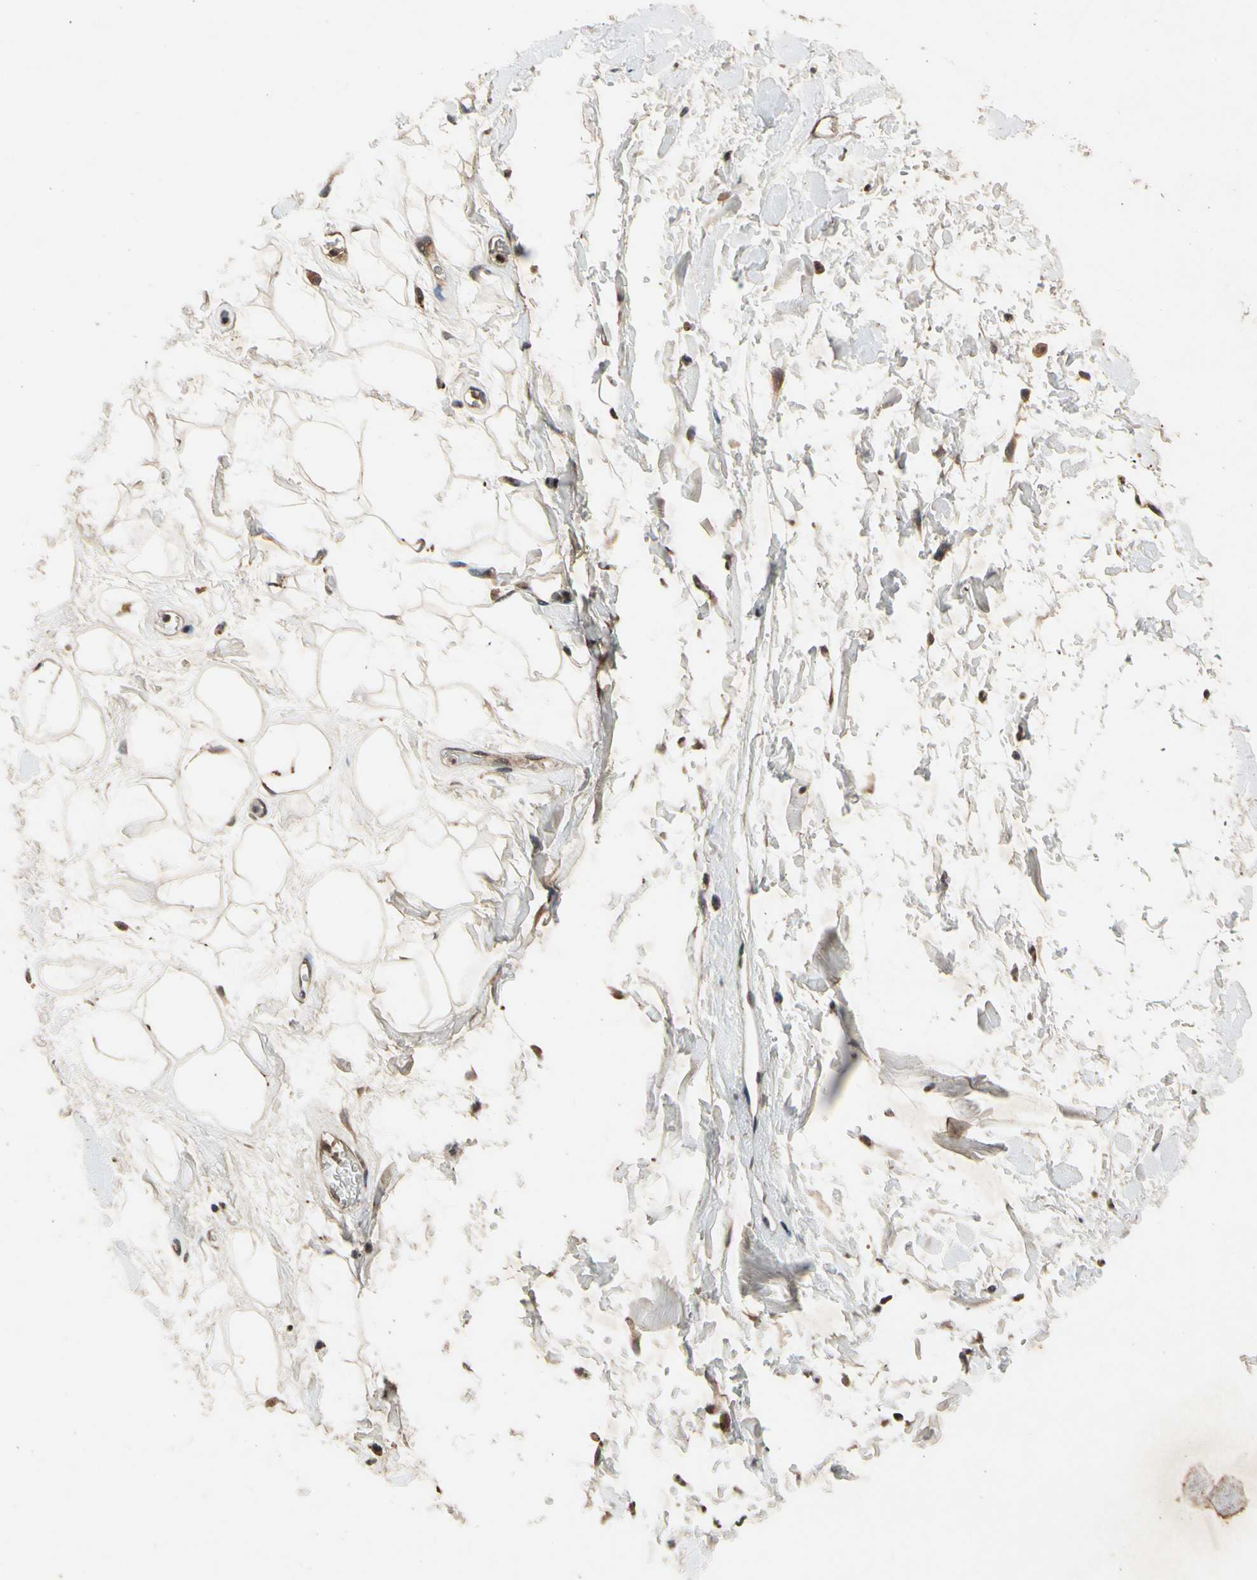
{"staining": {"intensity": "moderate", "quantity": "25%-75%", "location": "cytoplasmic/membranous"}, "tissue": "adipose tissue", "cell_type": "Adipocytes", "image_type": "normal", "snomed": [{"axis": "morphology", "description": "Normal tissue, NOS"}, {"axis": "topography", "description": "Soft tissue"}], "caption": "Immunohistochemistry of benign adipose tissue demonstrates medium levels of moderate cytoplasmic/membranous expression in about 25%-75% of adipocytes. (Brightfield microscopy of DAB IHC at high magnification).", "gene": "DPY19L3", "patient": {"sex": "male", "age": 72}}